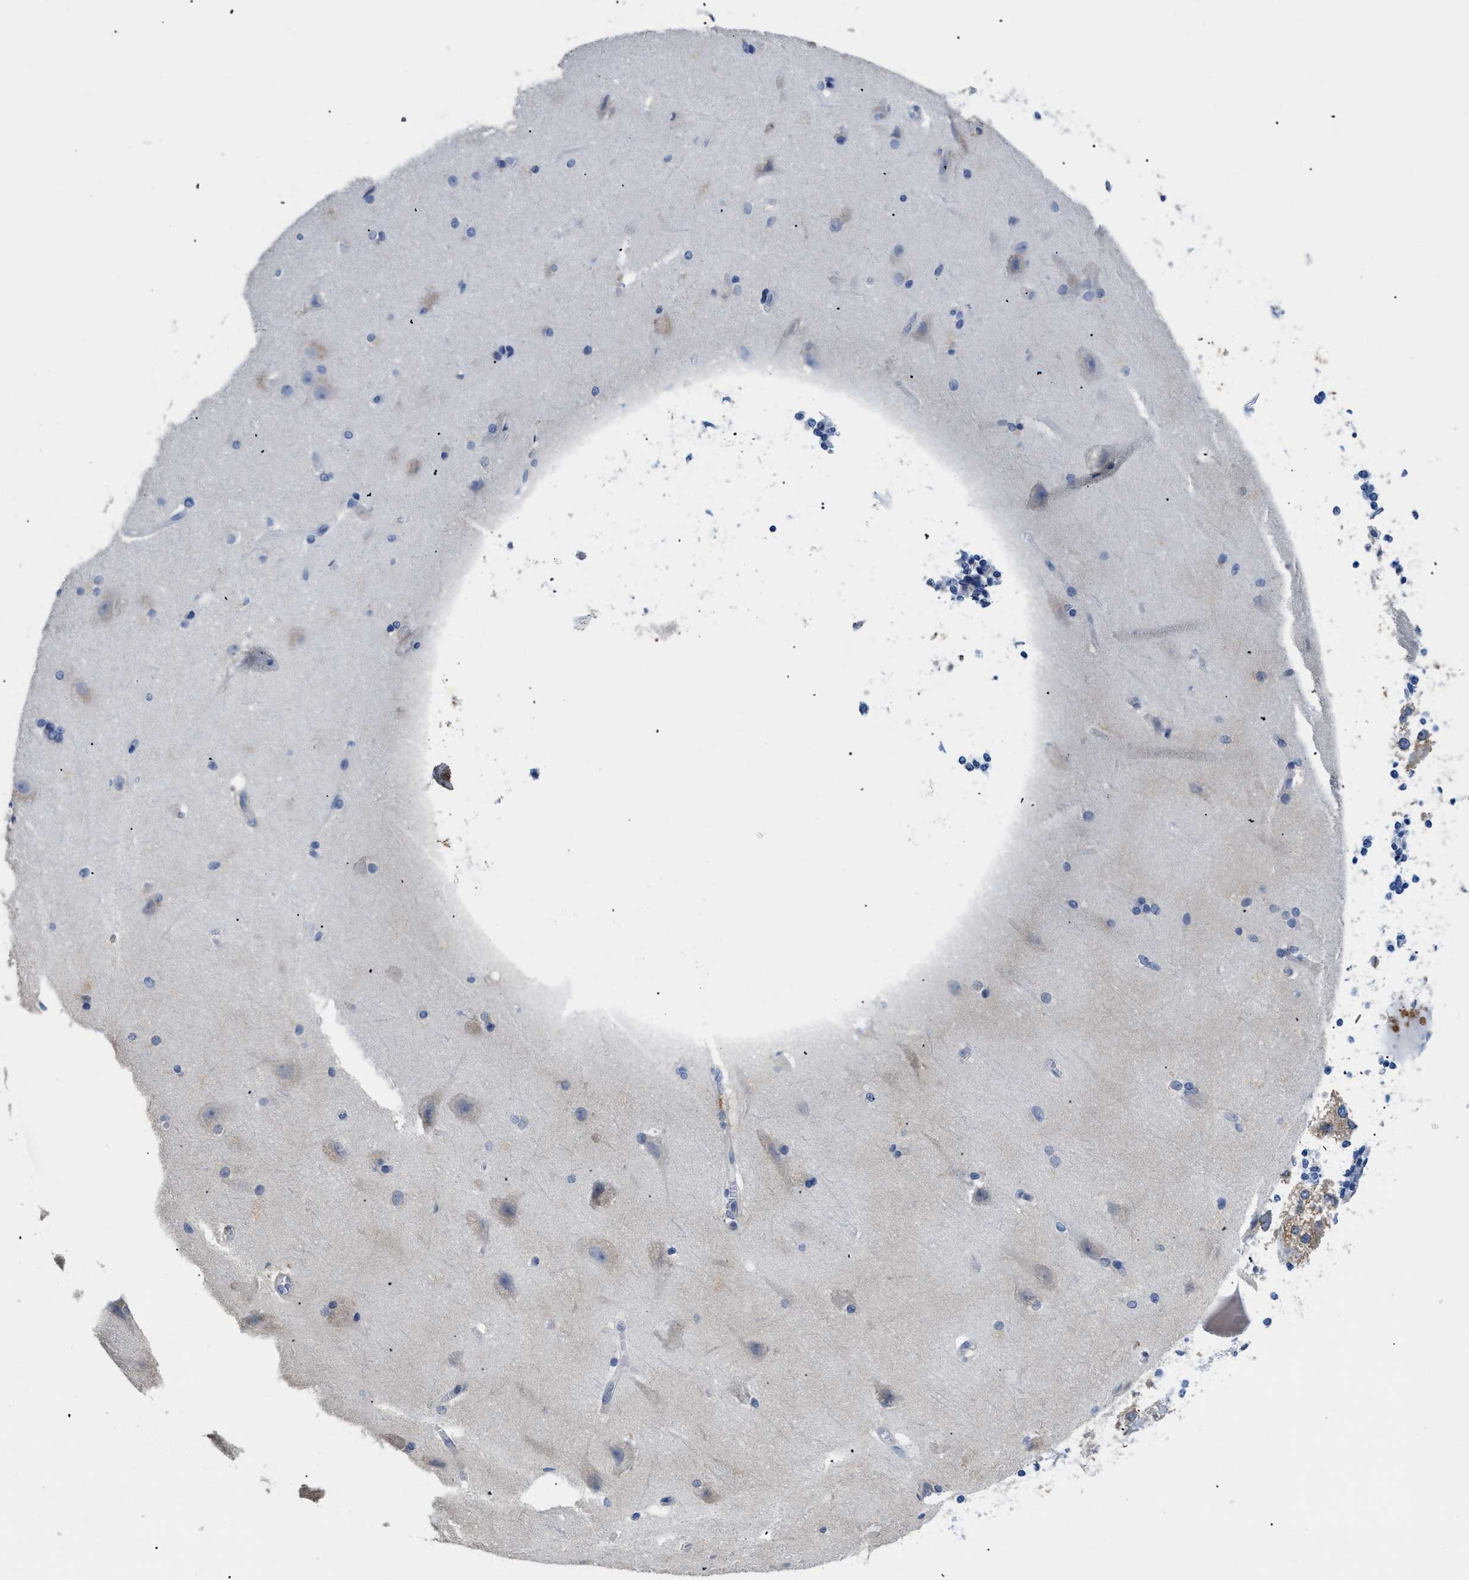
{"staining": {"intensity": "negative", "quantity": "none", "location": "none"}, "tissue": "cerebral cortex", "cell_type": "Endothelial cells", "image_type": "normal", "snomed": [{"axis": "morphology", "description": "Normal tissue, NOS"}, {"axis": "topography", "description": "Cerebral cortex"}, {"axis": "topography", "description": "Hippocampus"}], "caption": "An IHC micrograph of benign cerebral cortex is shown. There is no staining in endothelial cells of cerebral cortex. (DAB IHC with hematoxylin counter stain).", "gene": "APOBEC2", "patient": {"sex": "female", "age": 19}}